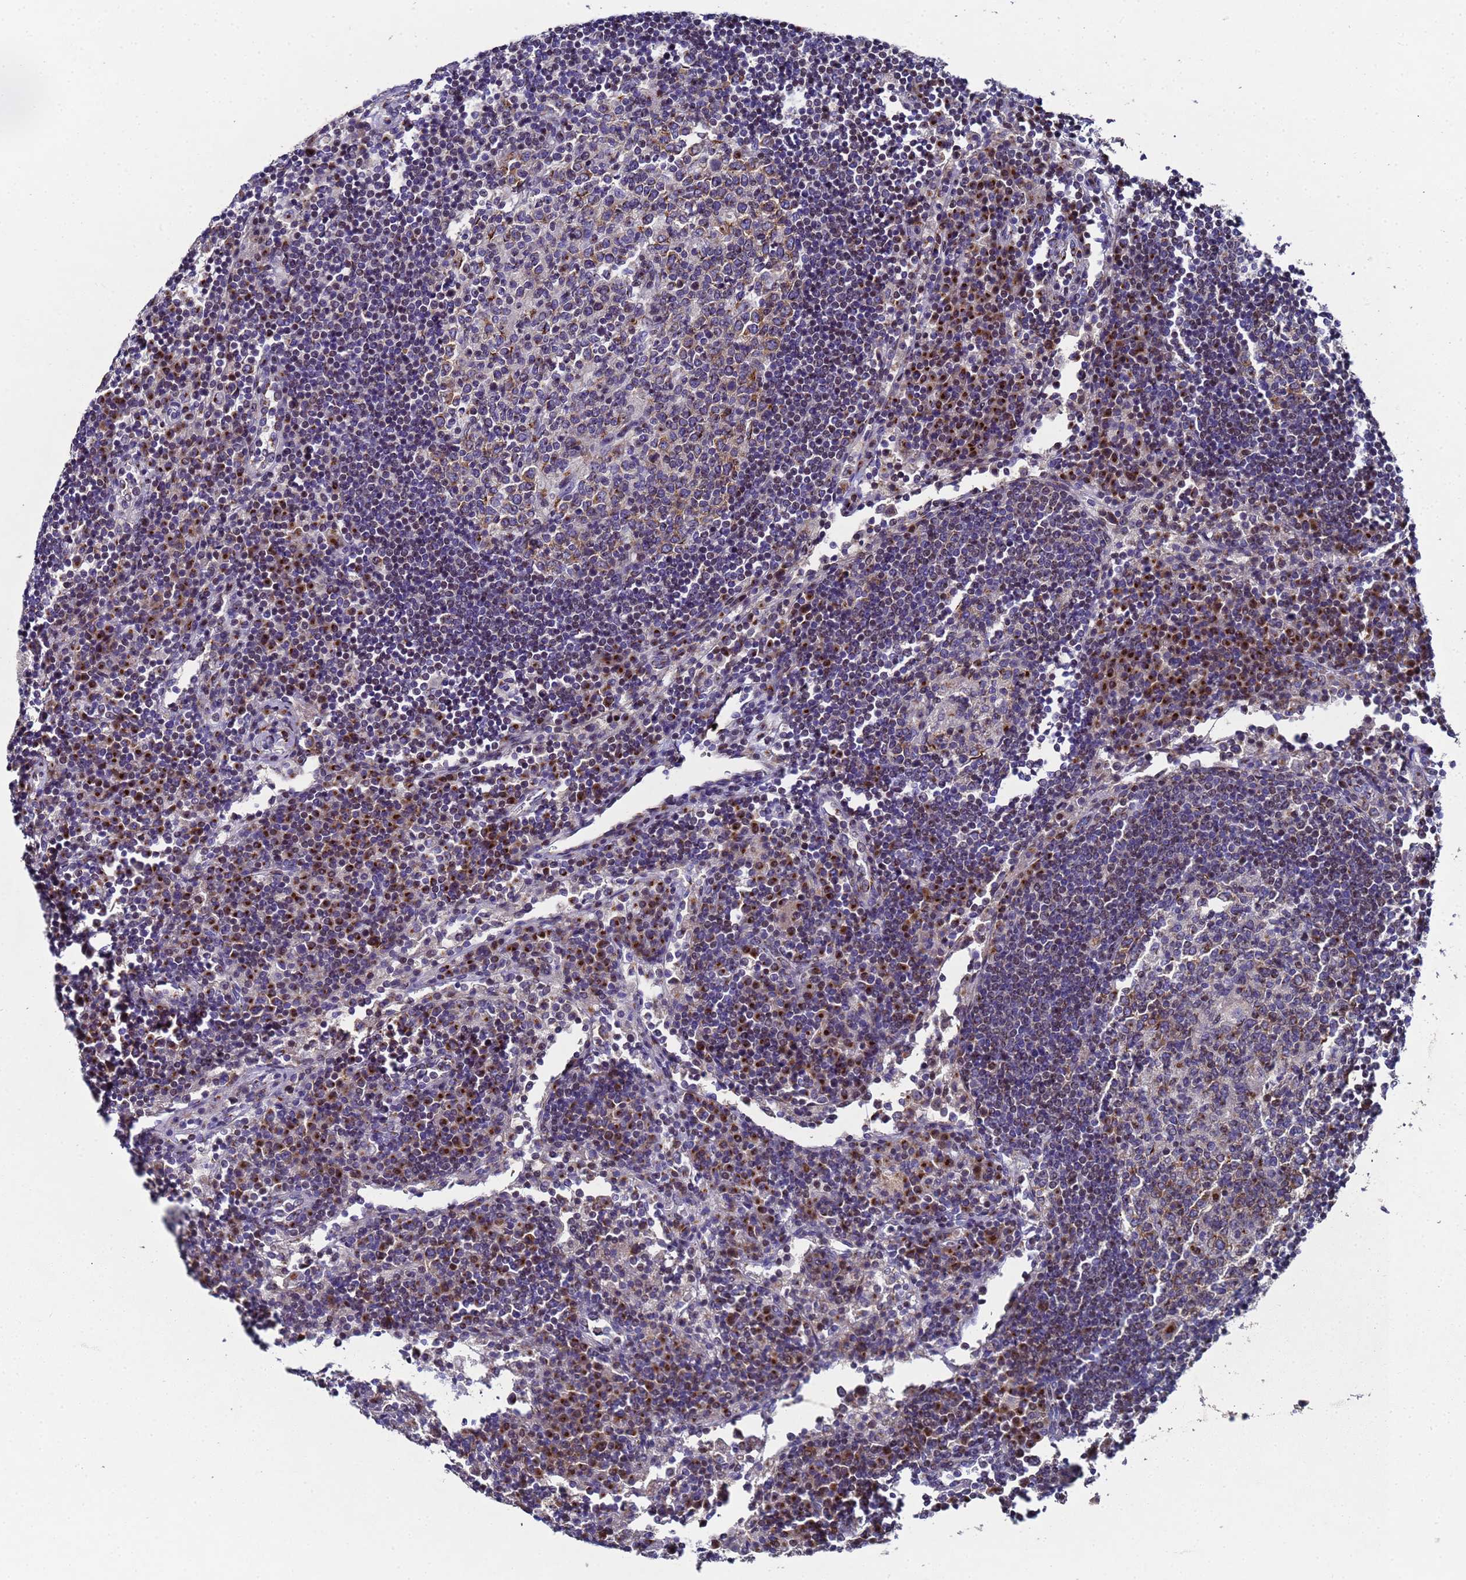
{"staining": {"intensity": "moderate", "quantity": "25%-75%", "location": "cytoplasmic/membranous"}, "tissue": "lymph node", "cell_type": "Germinal center cells", "image_type": "normal", "snomed": [{"axis": "morphology", "description": "Normal tissue, NOS"}, {"axis": "topography", "description": "Lymph node"}], "caption": "Brown immunohistochemical staining in unremarkable lymph node demonstrates moderate cytoplasmic/membranous staining in about 25%-75% of germinal center cells.", "gene": "NSUN6", "patient": {"sex": "female", "age": 53}}